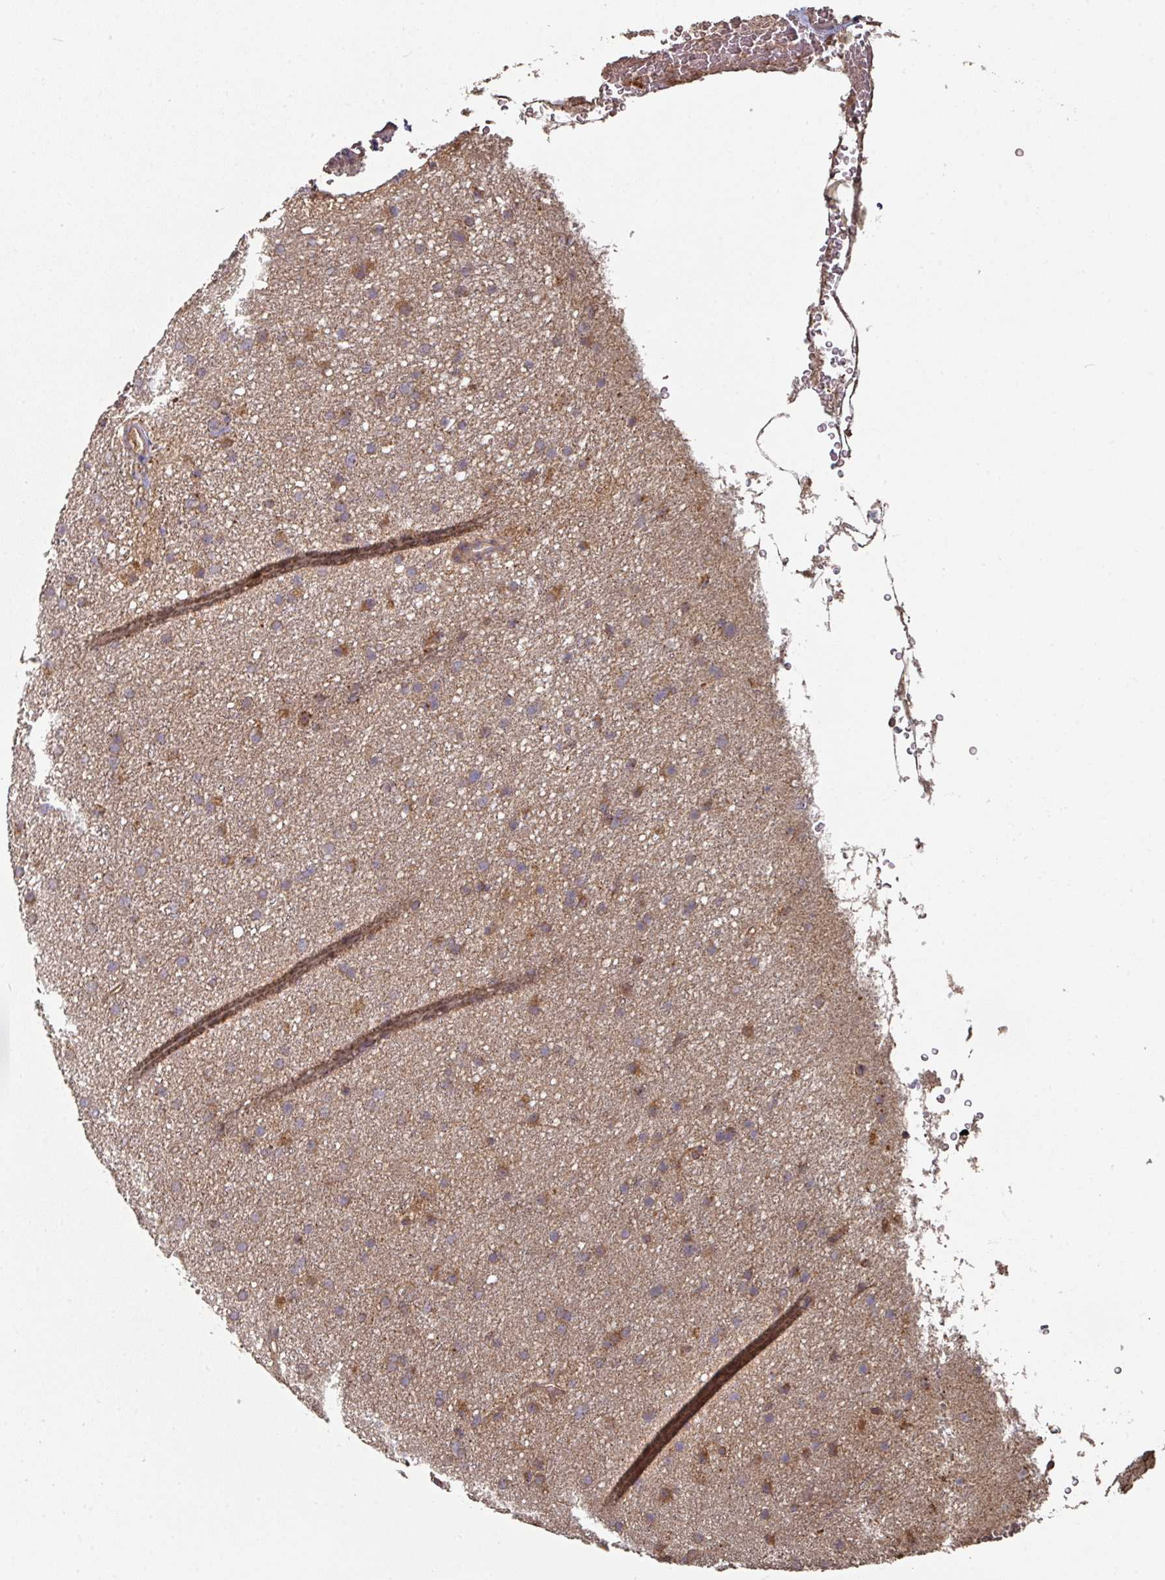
{"staining": {"intensity": "weak", "quantity": ">75%", "location": "cytoplasmic/membranous"}, "tissue": "glioma", "cell_type": "Tumor cells", "image_type": "cancer", "snomed": [{"axis": "morphology", "description": "Glioma, malignant, Low grade"}, {"axis": "topography", "description": "Cerebral cortex"}], "caption": "Tumor cells exhibit low levels of weak cytoplasmic/membranous staining in about >75% of cells in human low-grade glioma (malignant).", "gene": "DNAJC7", "patient": {"sex": "female", "age": 39}}